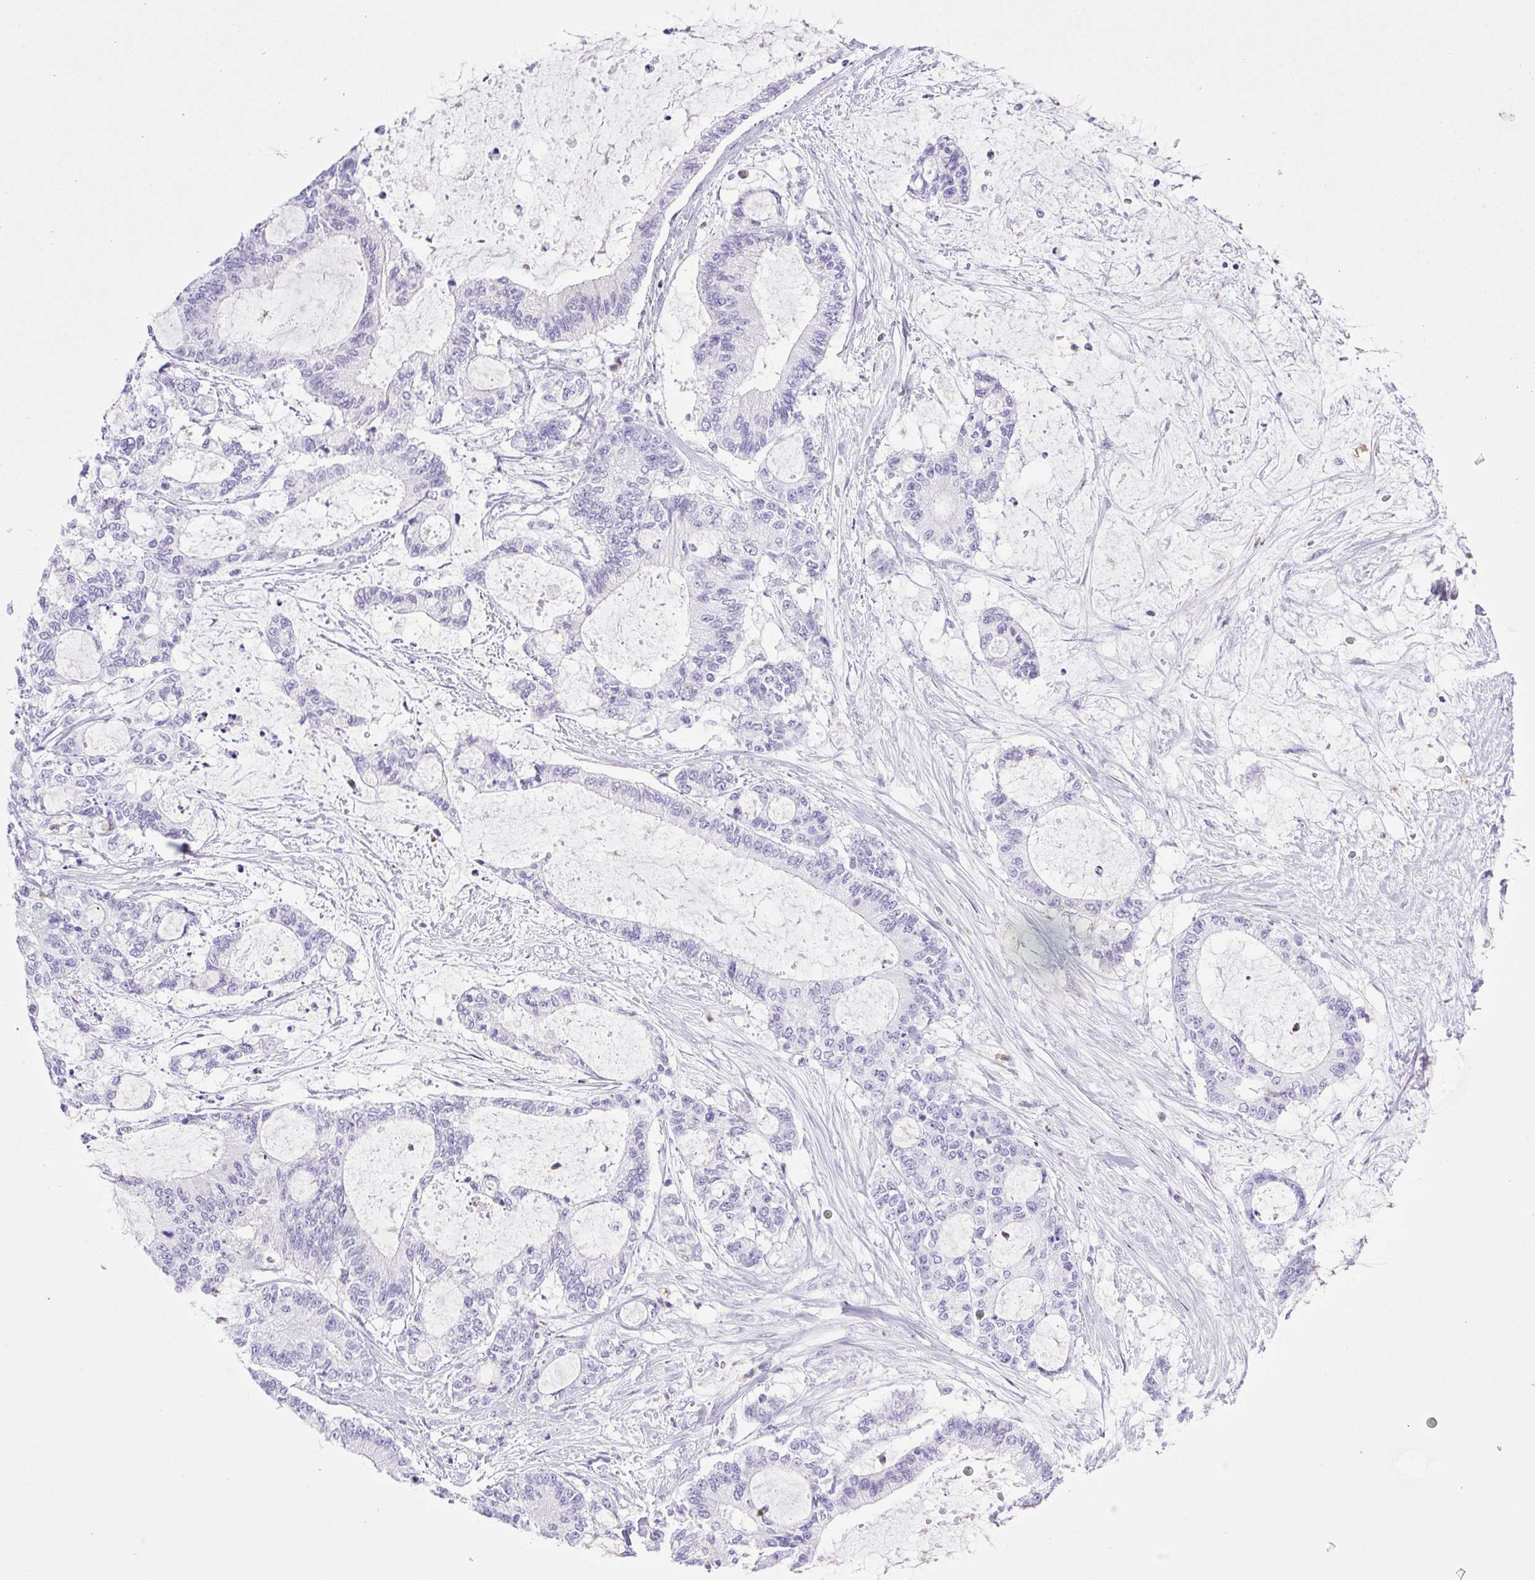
{"staining": {"intensity": "negative", "quantity": "none", "location": "none"}, "tissue": "liver cancer", "cell_type": "Tumor cells", "image_type": "cancer", "snomed": [{"axis": "morphology", "description": "Normal tissue, NOS"}, {"axis": "morphology", "description": "Cholangiocarcinoma"}, {"axis": "topography", "description": "Liver"}, {"axis": "topography", "description": "Peripheral nerve tissue"}], "caption": "Immunohistochemical staining of human liver cancer (cholangiocarcinoma) demonstrates no significant staining in tumor cells.", "gene": "SYNPR", "patient": {"sex": "female", "age": 73}}